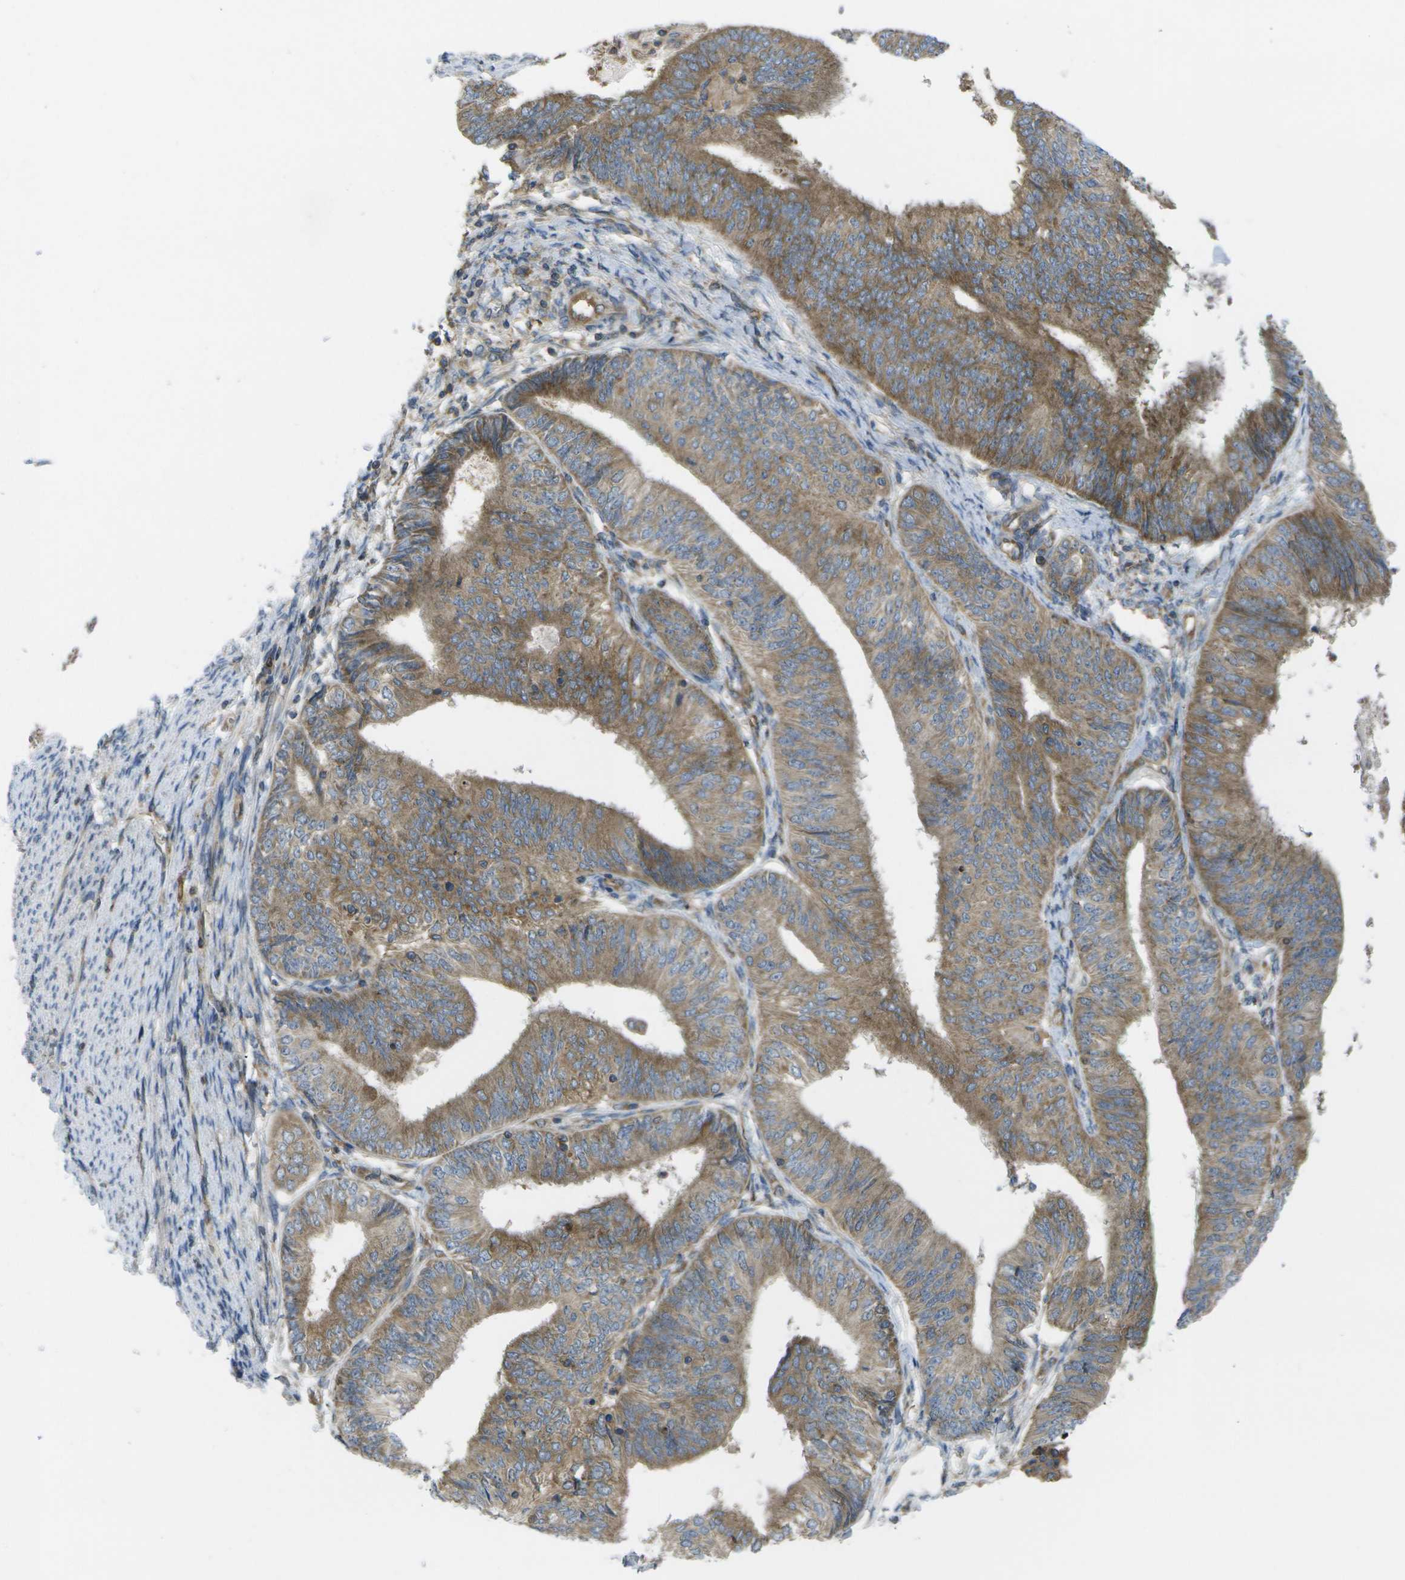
{"staining": {"intensity": "moderate", "quantity": ">75%", "location": "cytoplasmic/membranous"}, "tissue": "endometrial cancer", "cell_type": "Tumor cells", "image_type": "cancer", "snomed": [{"axis": "morphology", "description": "Adenocarcinoma, NOS"}, {"axis": "topography", "description": "Endometrium"}], "caption": "Endometrial cancer tissue exhibits moderate cytoplasmic/membranous positivity in about >75% of tumor cells, visualized by immunohistochemistry.", "gene": "DPM3", "patient": {"sex": "female", "age": 58}}